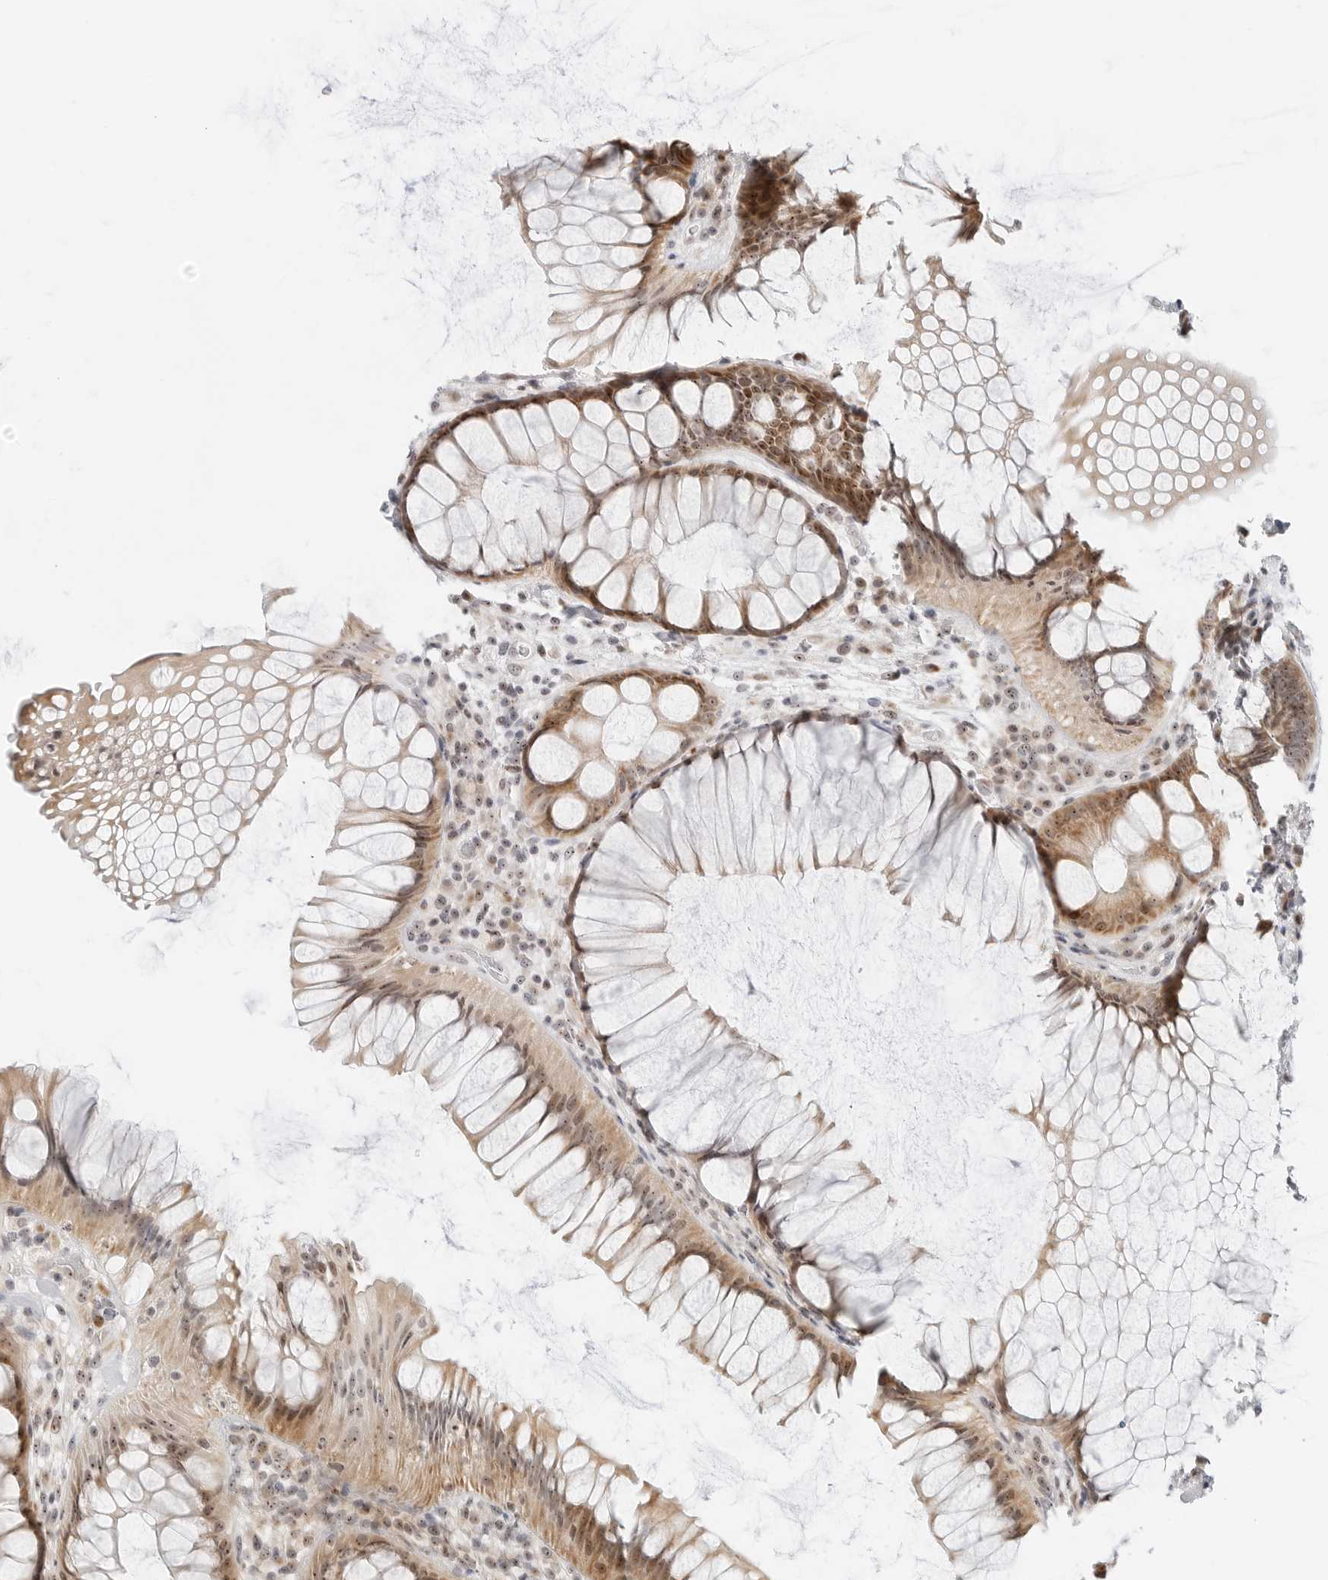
{"staining": {"intensity": "moderate", "quantity": ">75%", "location": "cytoplasmic/membranous,nuclear"}, "tissue": "rectum", "cell_type": "Glandular cells", "image_type": "normal", "snomed": [{"axis": "morphology", "description": "Normal tissue, NOS"}, {"axis": "topography", "description": "Rectum"}], "caption": "Immunohistochemical staining of unremarkable human rectum displays moderate cytoplasmic/membranous,nuclear protein expression in approximately >75% of glandular cells. The staining was performed using DAB to visualize the protein expression in brown, while the nuclei were stained in blue with hematoxylin (Magnification: 20x).", "gene": "RIMKLA", "patient": {"sex": "male", "age": 51}}